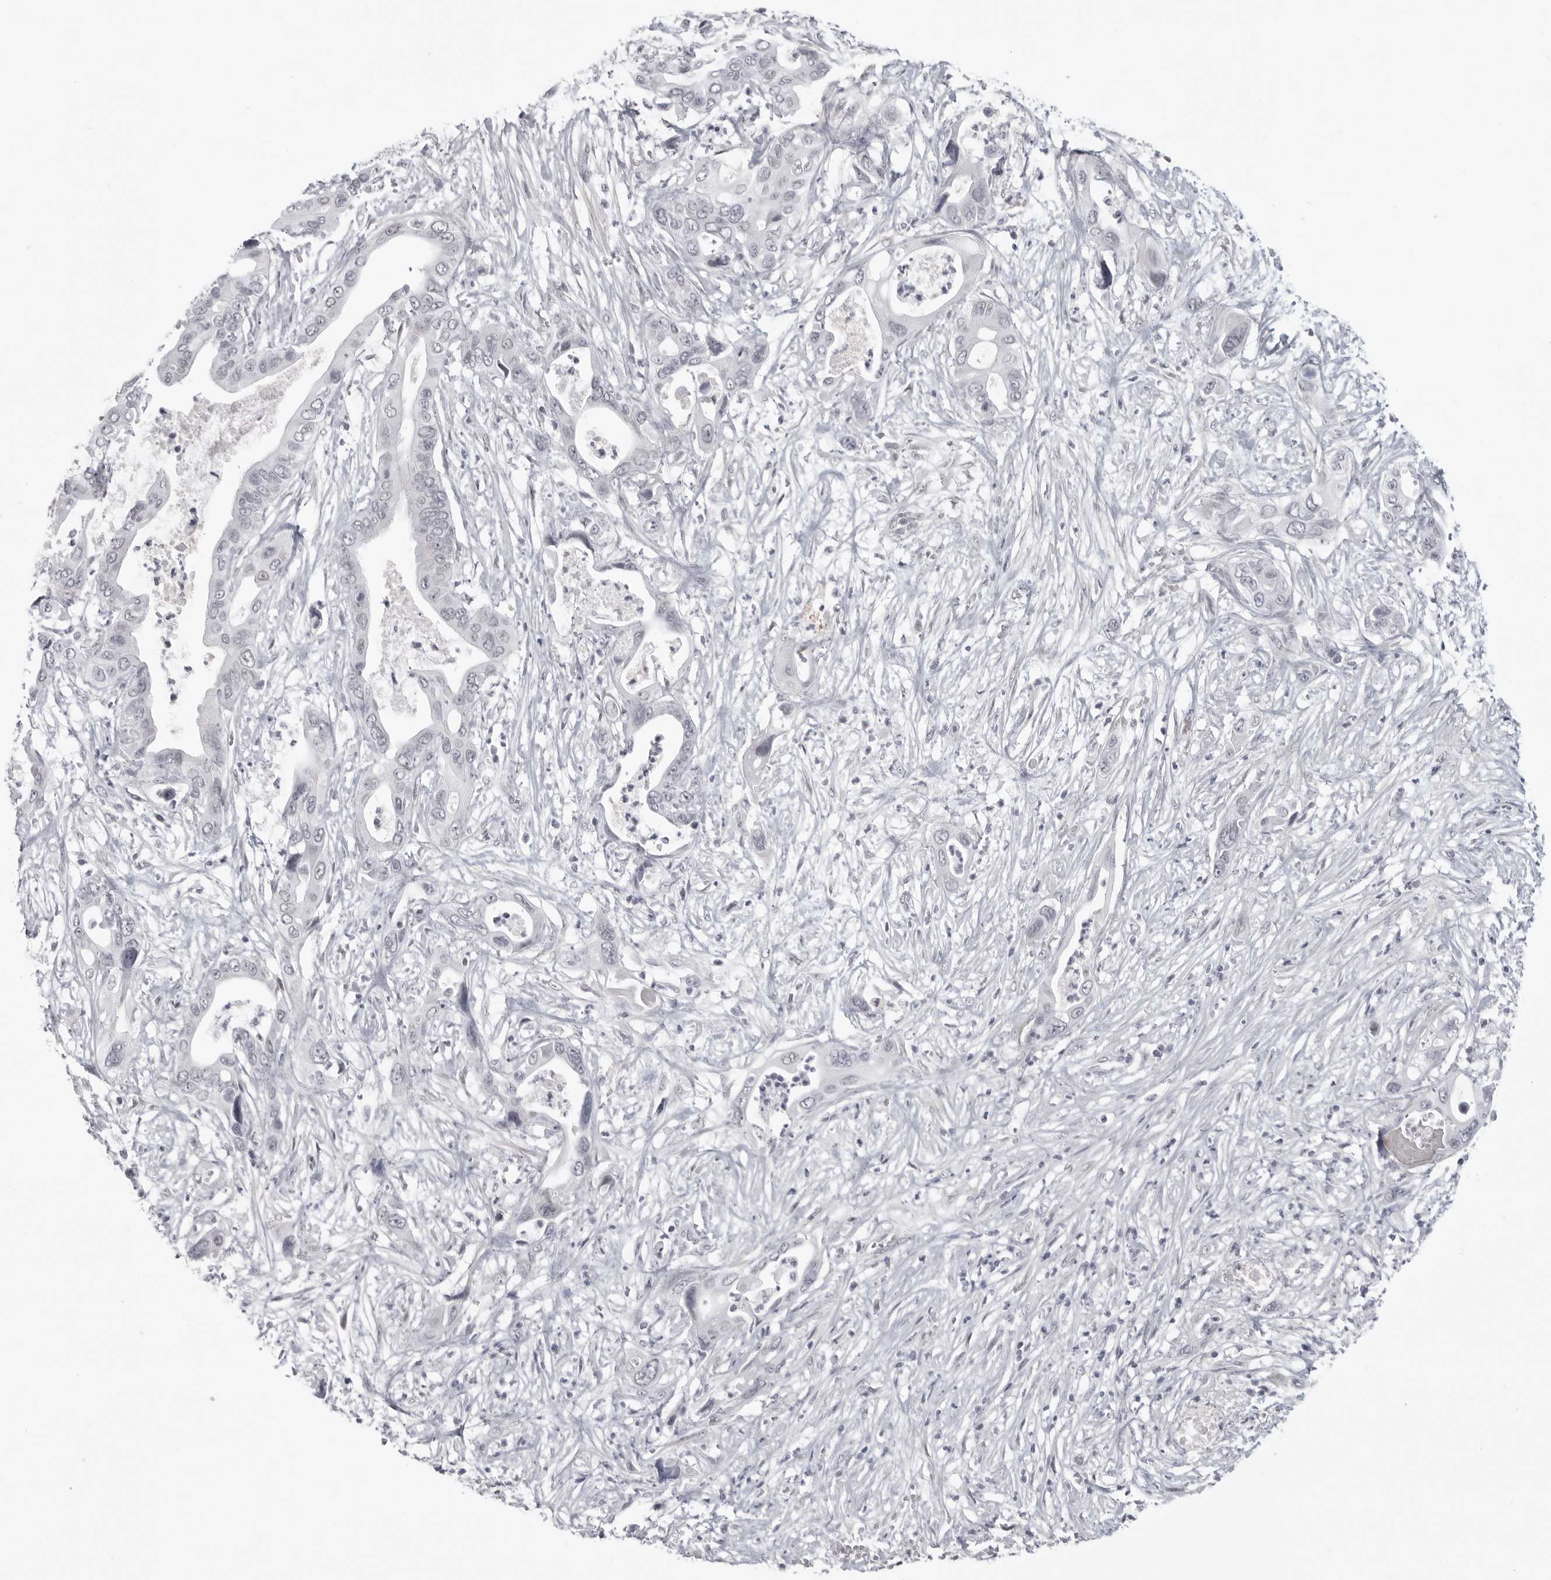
{"staining": {"intensity": "negative", "quantity": "none", "location": "none"}, "tissue": "pancreatic cancer", "cell_type": "Tumor cells", "image_type": "cancer", "snomed": [{"axis": "morphology", "description": "Adenocarcinoma, NOS"}, {"axis": "topography", "description": "Pancreas"}], "caption": "This image is of pancreatic cancer stained with IHC to label a protein in brown with the nuclei are counter-stained blue. There is no staining in tumor cells.", "gene": "TCTN3", "patient": {"sex": "male", "age": 66}}